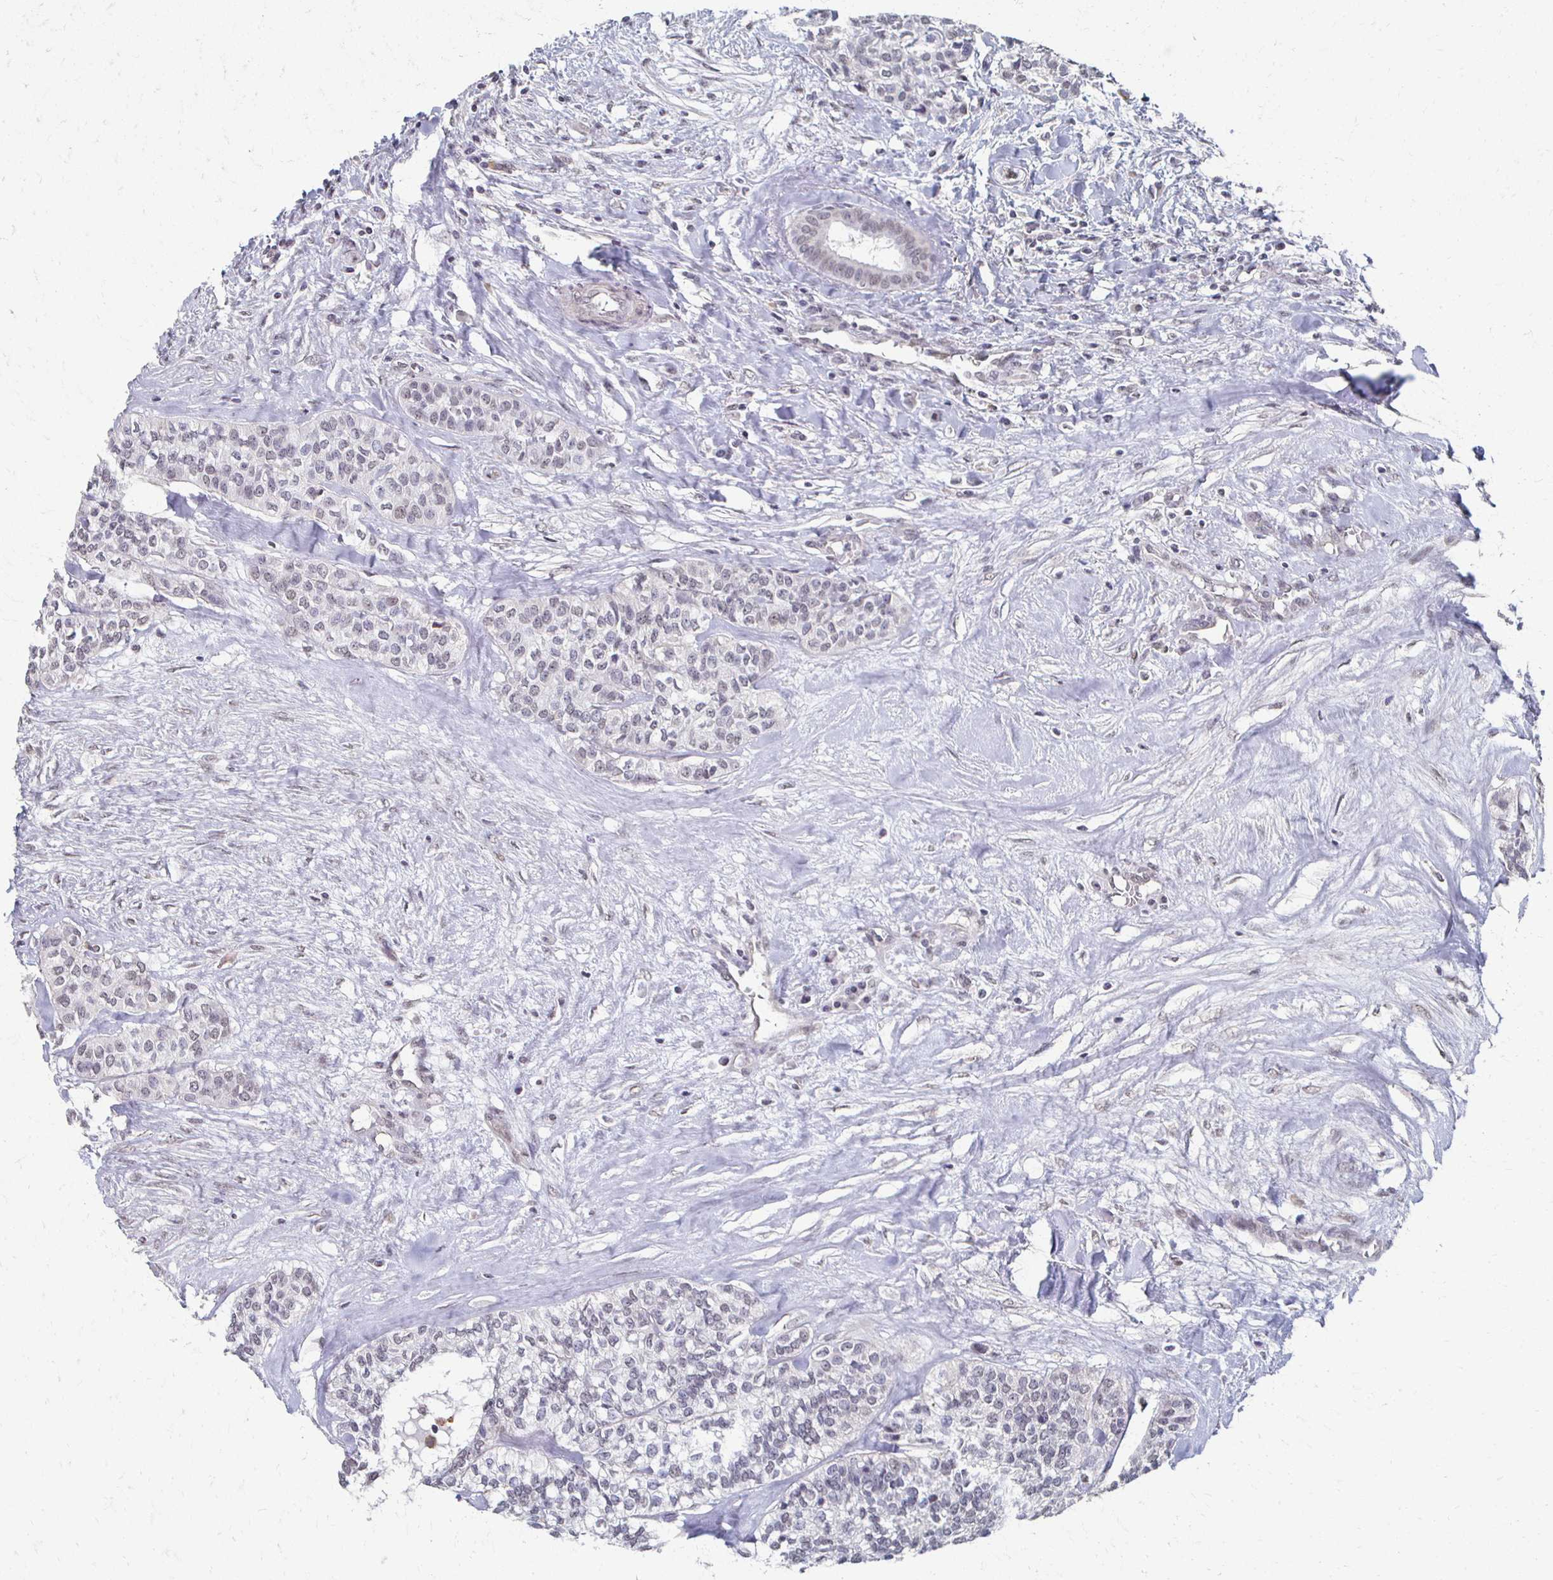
{"staining": {"intensity": "negative", "quantity": "none", "location": "none"}, "tissue": "head and neck cancer", "cell_type": "Tumor cells", "image_type": "cancer", "snomed": [{"axis": "morphology", "description": "Adenocarcinoma, NOS"}, {"axis": "topography", "description": "Head-Neck"}], "caption": "An image of human head and neck cancer (adenocarcinoma) is negative for staining in tumor cells.", "gene": "DAB1", "patient": {"sex": "male", "age": 81}}